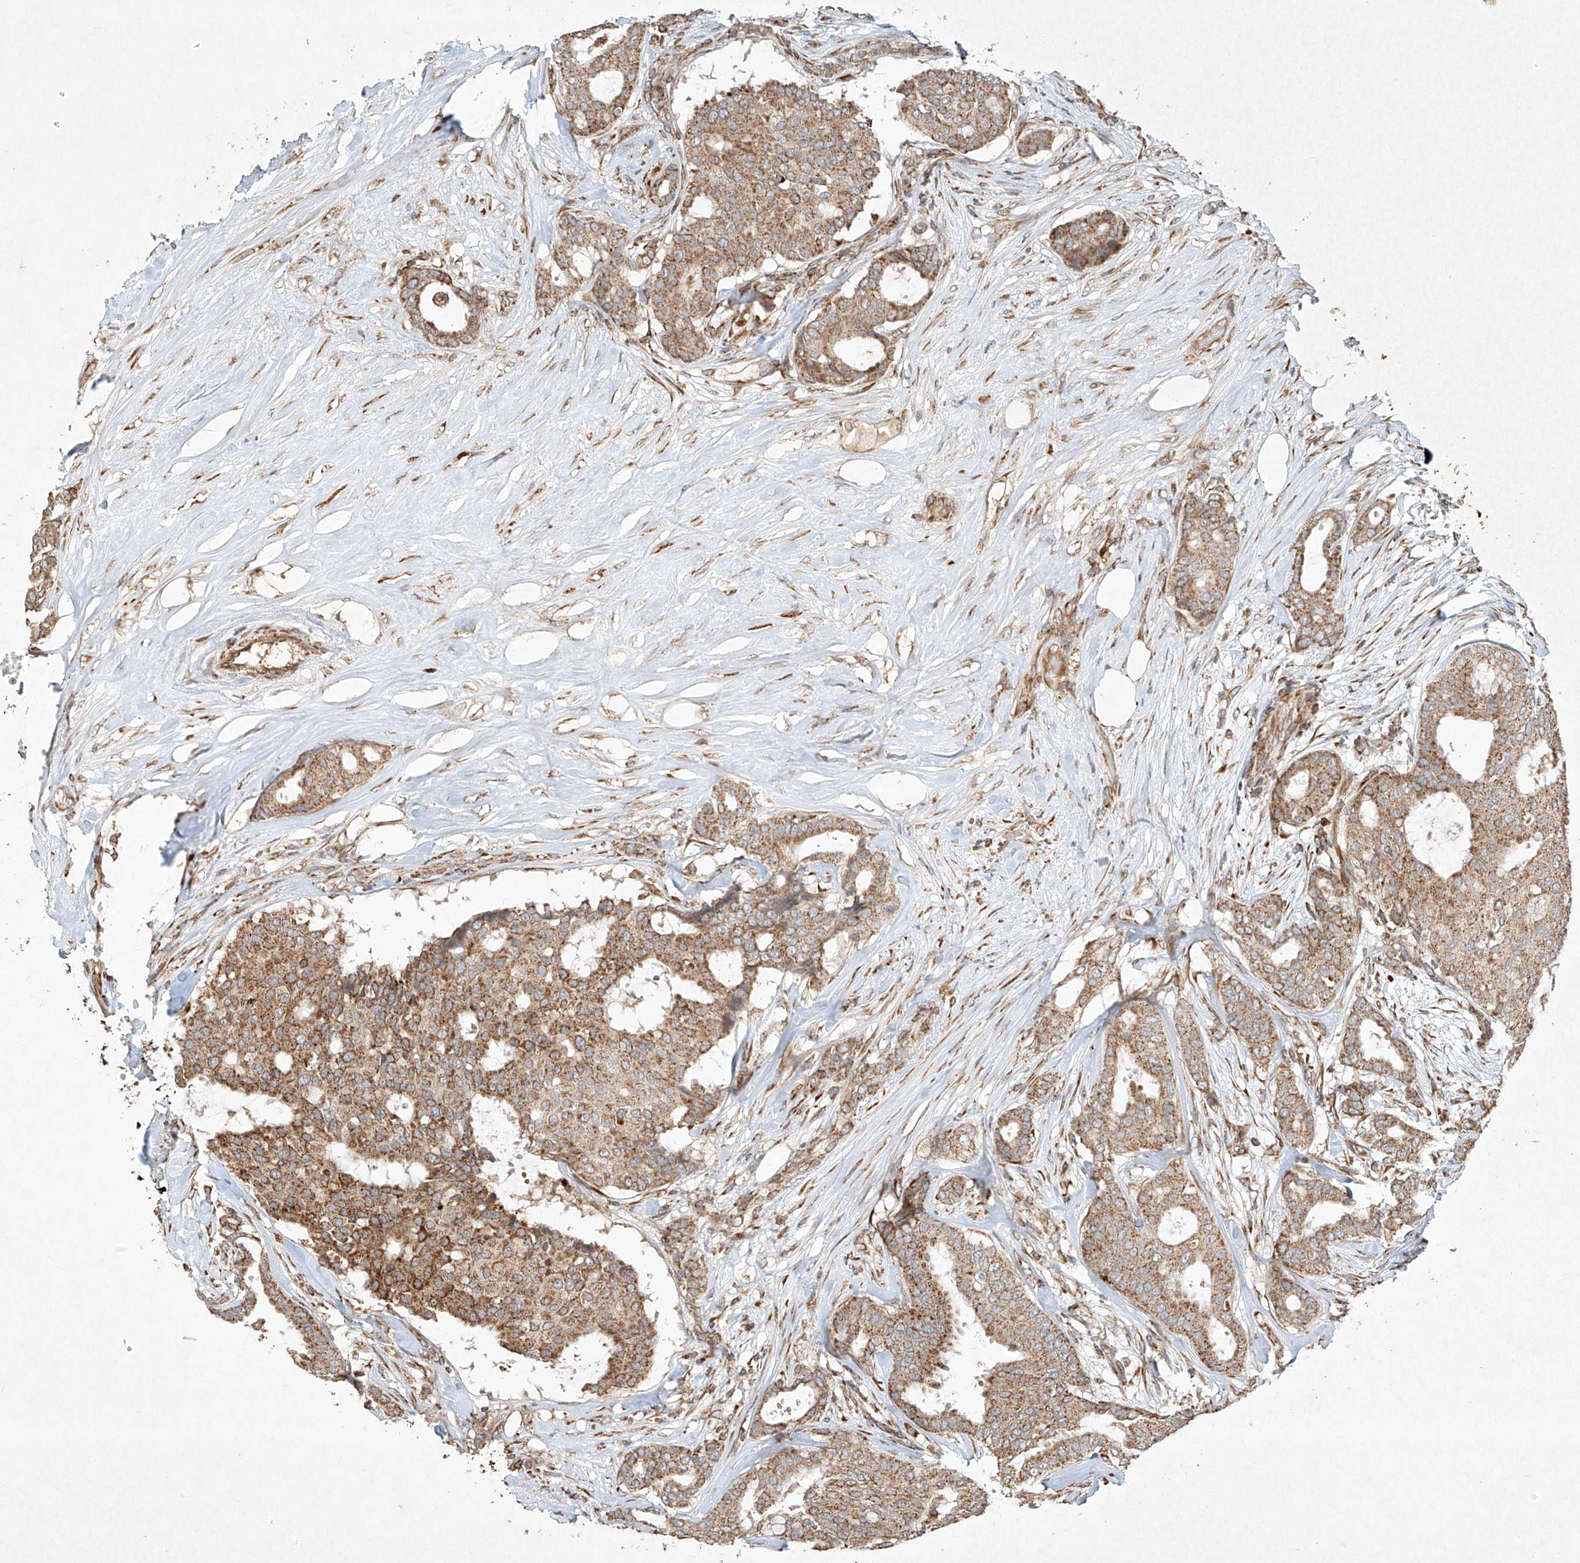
{"staining": {"intensity": "moderate", "quantity": ">75%", "location": "cytoplasmic/membranous"}, "tissue": "breast cancer", "cell_type": "Tumor cells", "image_type": "cancer", "snomed": [{"axis": "morphology", "description": "Duct carcinoma"}, {"axis": "topography", "description": "Breast"}], "caption": "Immunohistochemistry micrograph of human breast cancer (infiltrating ductal carcinoma) stained for a protein (brown), which demonstrates medium levels of moderate cytoplasmic/membranous positivity in approximately >75% of tumor cells.", "gene": "SEMA3B", "patient": {"sex": "female", "age": 75}}